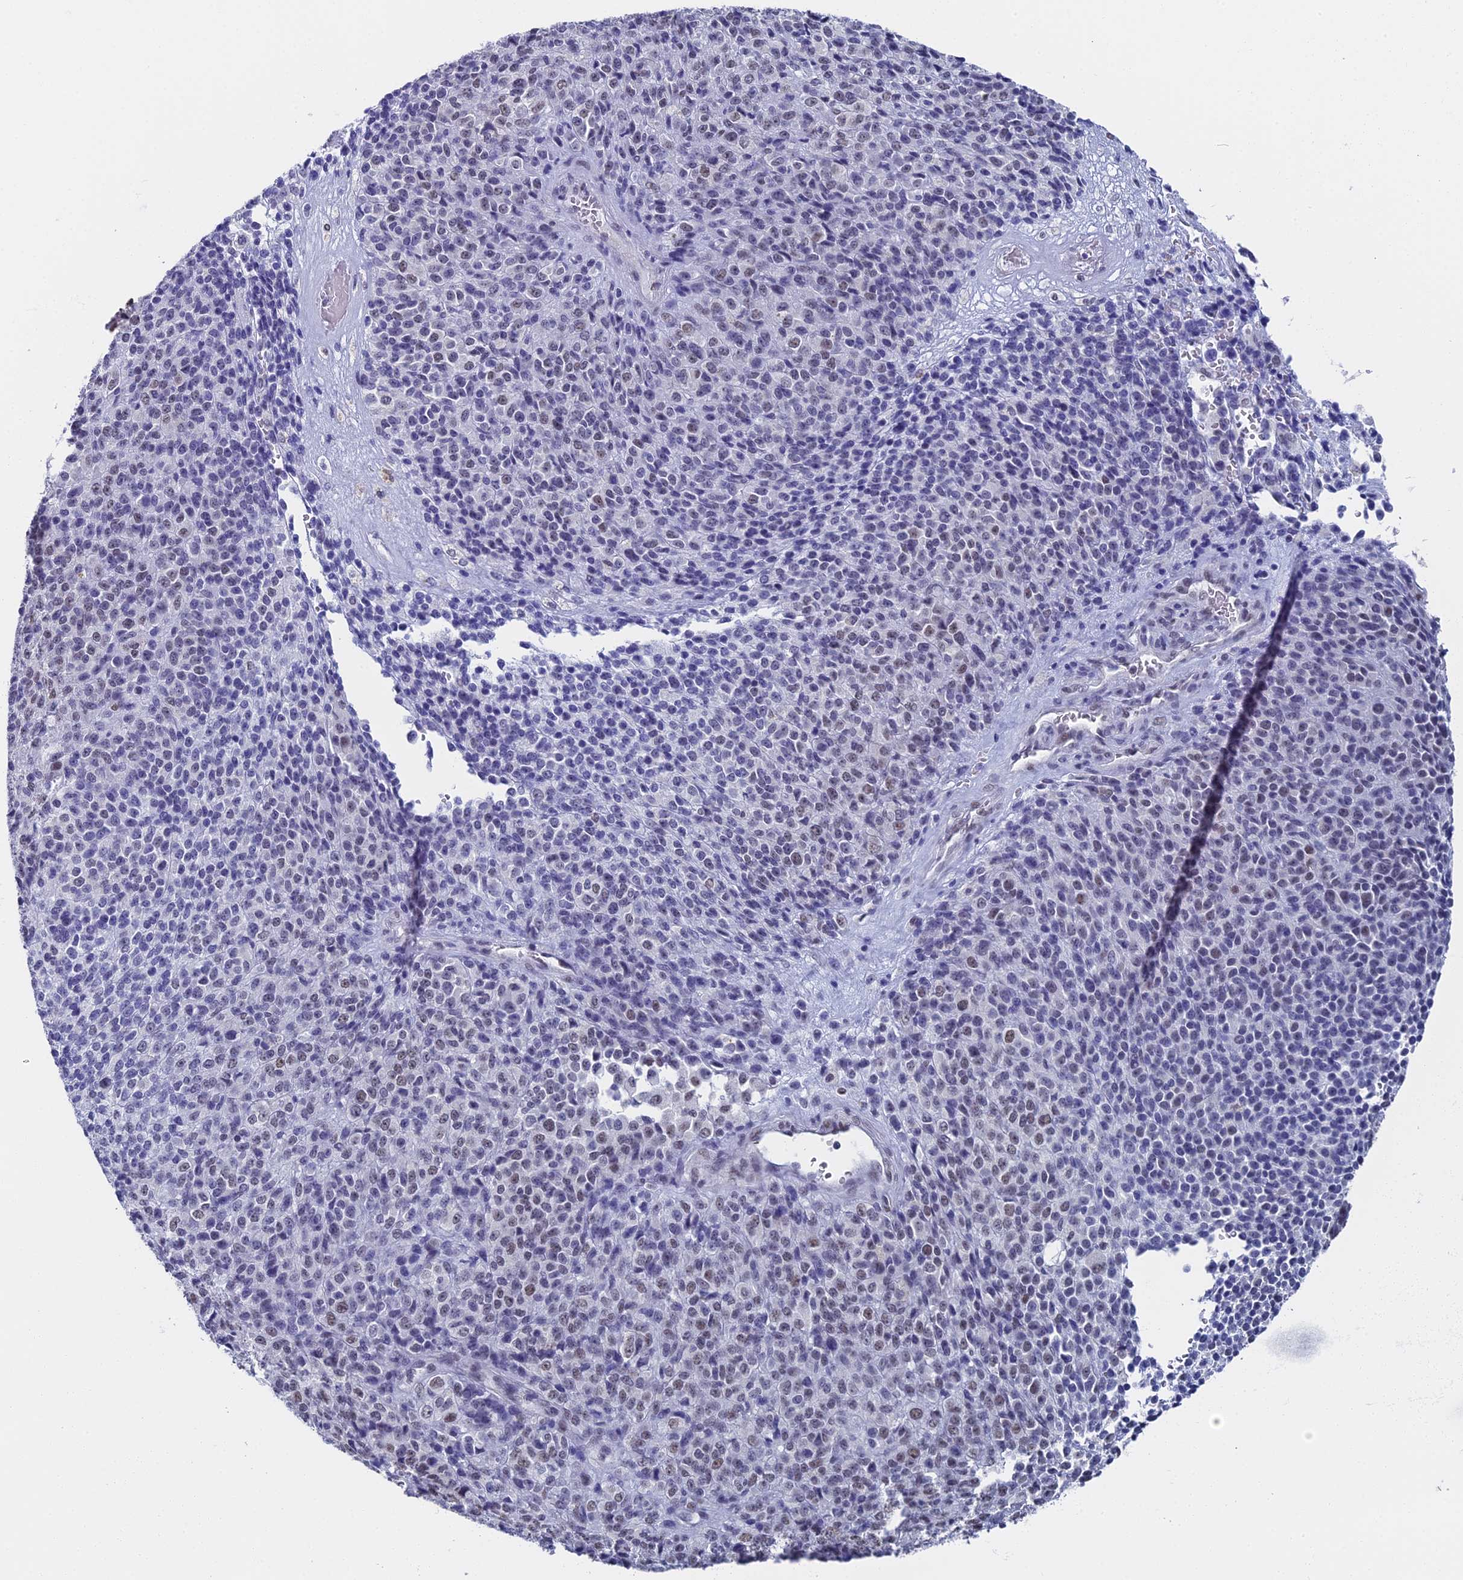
{"staining": {"intensity": "negative", "quantity": "none", "location": "none"}, "tissue": "melanoma", "cell_type": "Tumor cells", "image_type": "cancer", "snomed": [{"axis": "morphology", "description": "Malignant melanoma, Metastatic site"}, {"axis": "topography", "description": "Brain"}], "caption": "Immunohistochemistry of melanoma demonstrates no expression in tumor cells.", "gene": "CD2BP2", "patient": {"sex": "female", "age": 56}}